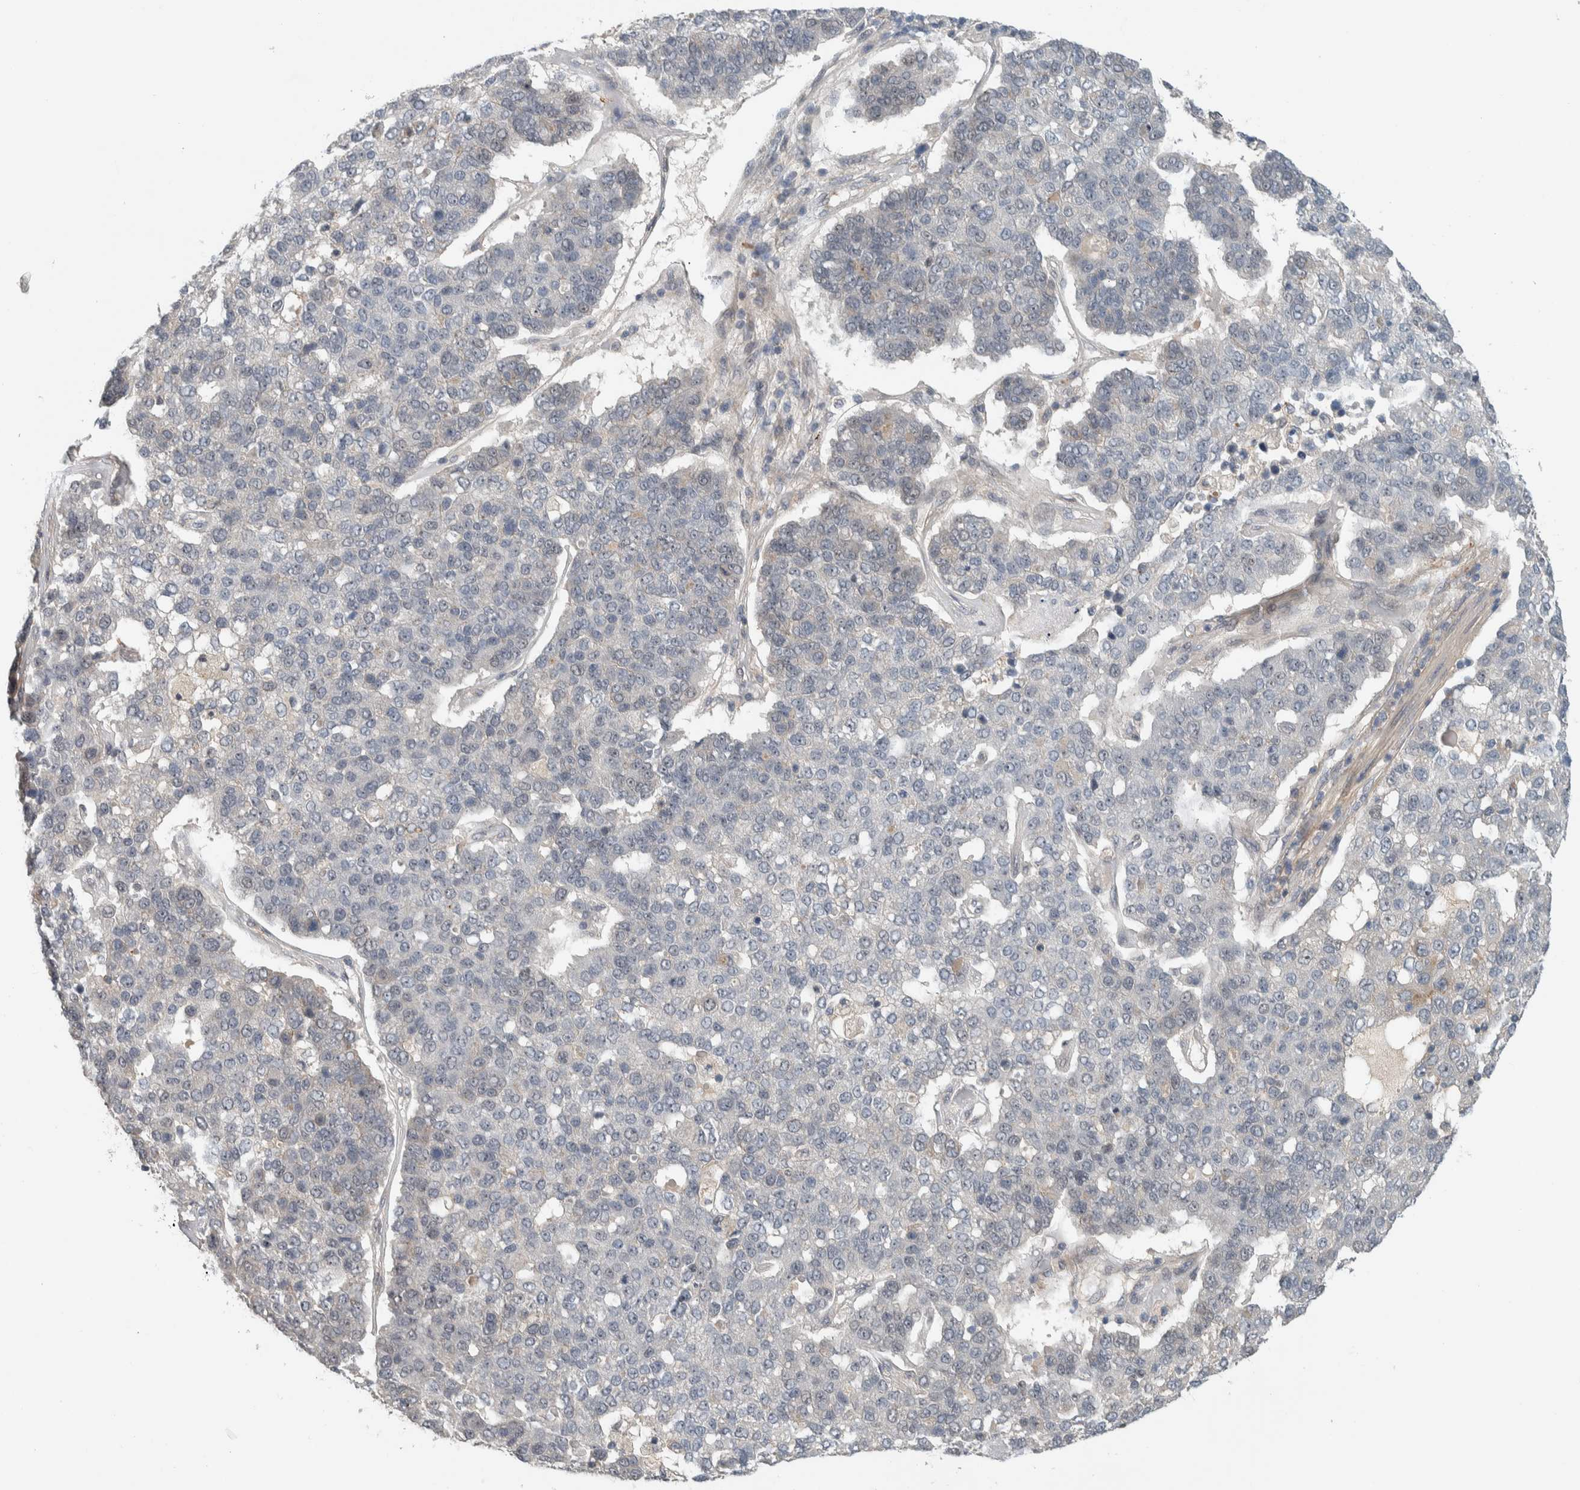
{"staining": {"intensity": "negative", "quantity": "none", "location": "none"}, "tissue": "pancreatic cancer", "cell_type": "Tumor cells", "image_type": "cancer", "snomed": [{"axis": "morphology", "description": "Adenocarcinoma, NOS"}, {"axis": "topography", "description": "Pancreas"}], "caption": "The image demonstrates no staining of tumor cells in pancreatic adenocarcinoma.", "gene": "MPRIP", "patient": {"sex": "female", "age": 61}}